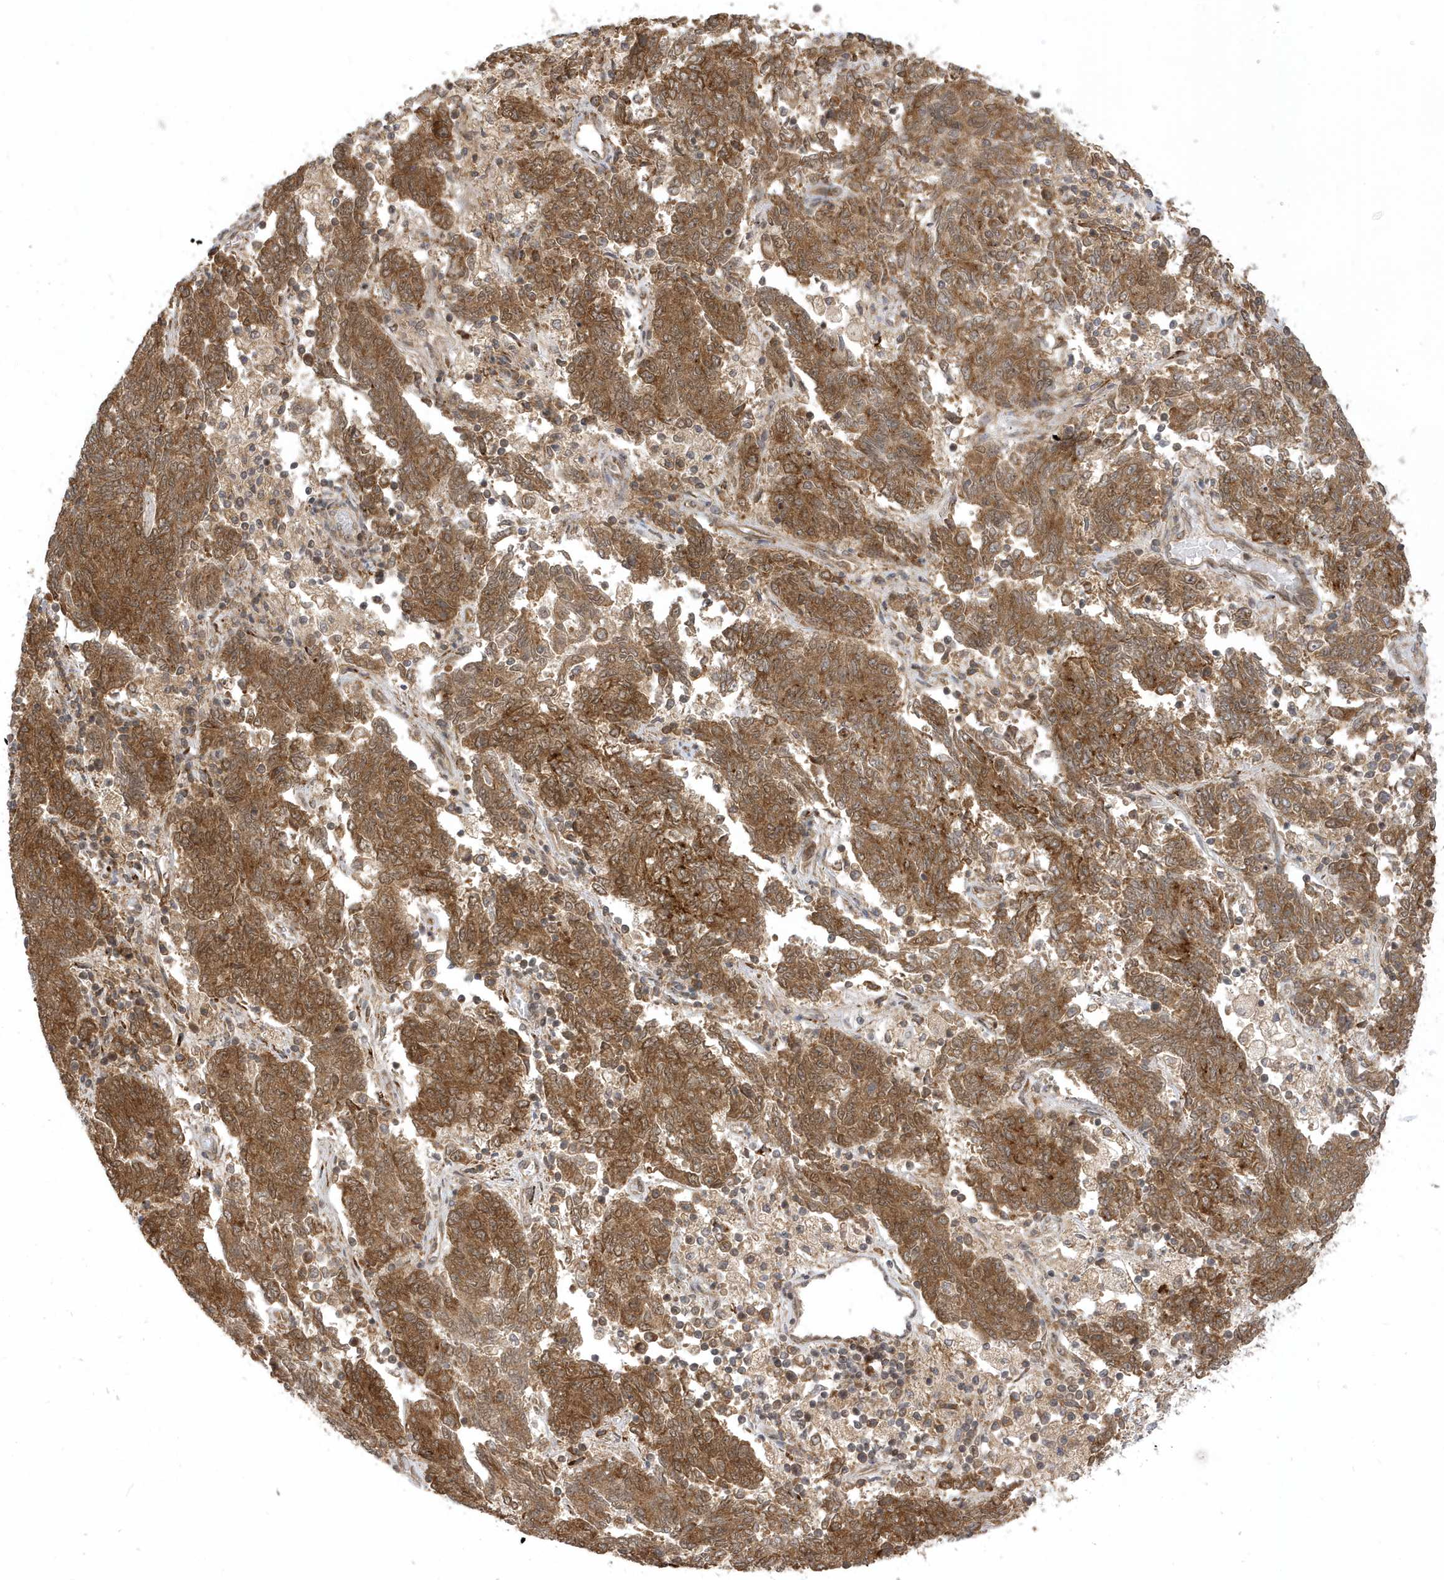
{"staining": {"intensity": "moderate", "quantity": ">75%", "location": "cytoplasmic/membranous,nuclear"}, "tissue": "endometrial cancer", "cell_type": "Tumor cells", "image_type": "cancer", "snomed": [{"axis": "morphology", "description": "Adenocarcinoma, NOS"}, {"axis": "topography", "description": "Endometrium"}], "caption": "IHC micrograph of endometrial cancer (adenocarcinoma) stained for a protein (brown), which reveals medium levels of moderate cytoplasmic/membranous and nuclear expression in about >75% of tumor cells.", "gene": "METTL21A", "patient": {"sex": "female", "age": 80}}